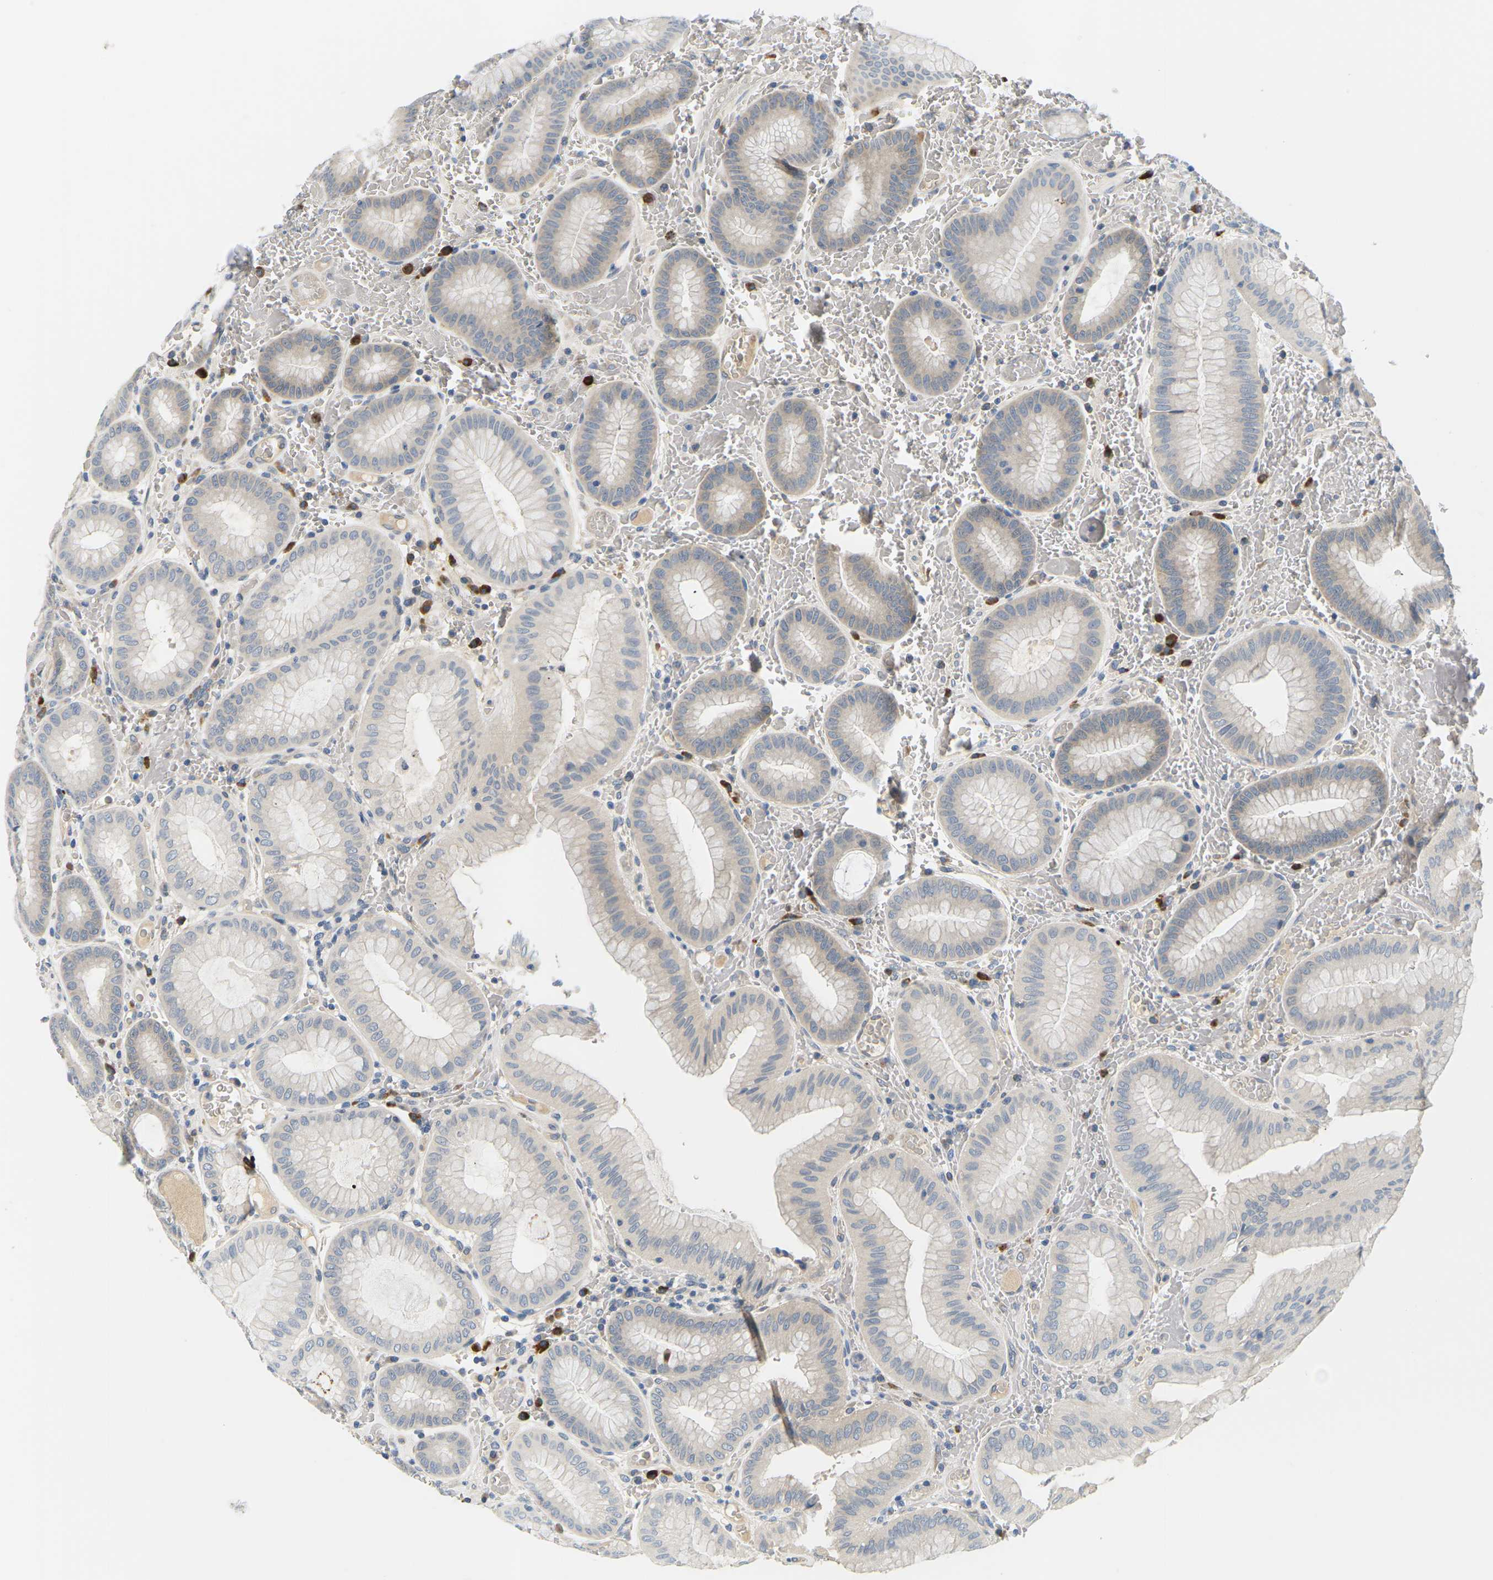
{"staining": {"intensity": "moderate", "quantity": "<25%", "location": "cytoplasmic/membranous"}, "tissue": "stomach", "cell_type": "Glandular cells", "image_type": "normal", "snomed": [{"axis": "morphology", "description": "Normal tissue, NOS"}, {"axis": "morphology", "description": "Carcinoid, malignant, NOS"}, {"axis": "topography", "description": "Stomach, upper"}], "caption": "Glandular cells demonstrate moderate cytoplasmic/membranous positivity in approximately <25% of cells in normal stomach. The protein of interest is stained brown, and the nuclei are stained in blue (DAB (3,3'-diaminobenzidine) IHC with brightfield microscopy, high magnification).", "gene": "EVA1C", "patient": {"sex": "male", "age": 39}}